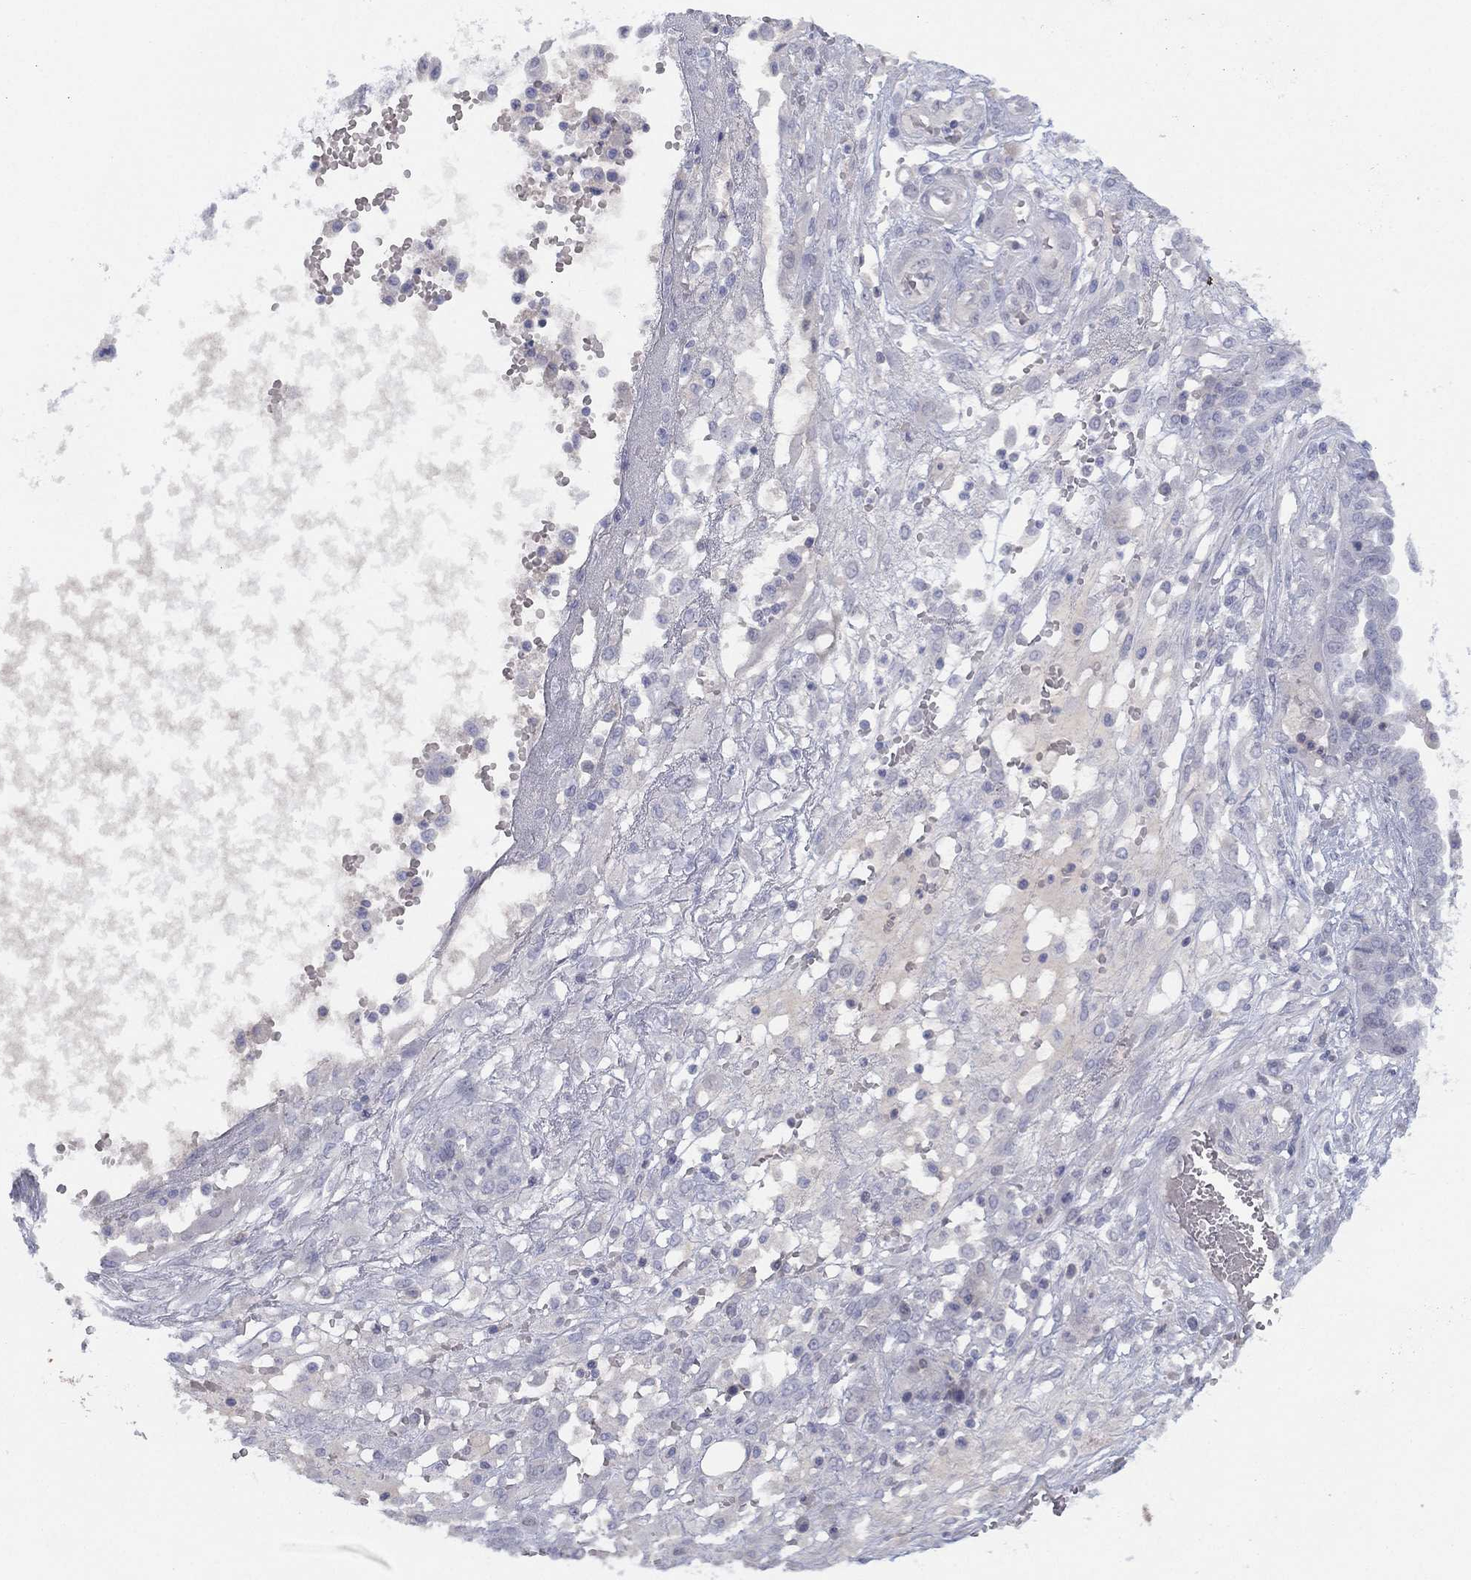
{"staining": {"intensity": "negative", "quantity": "none", "location": "none"}, "tissue": "ovarian cancer", "cell_type": "Tumor cells", "image_type": "cancer", "snomed": [{"axis": "morphology", "description": "Cystadenocarcinoma, serous, NOS"}, {"axis": "topography", "description": "Ovary"}], "caption": "Tumor cells show no significant positivity in ovarian cancer.", "gene": "DDAH1", "patient": {"sex": "female", "age": 67}}